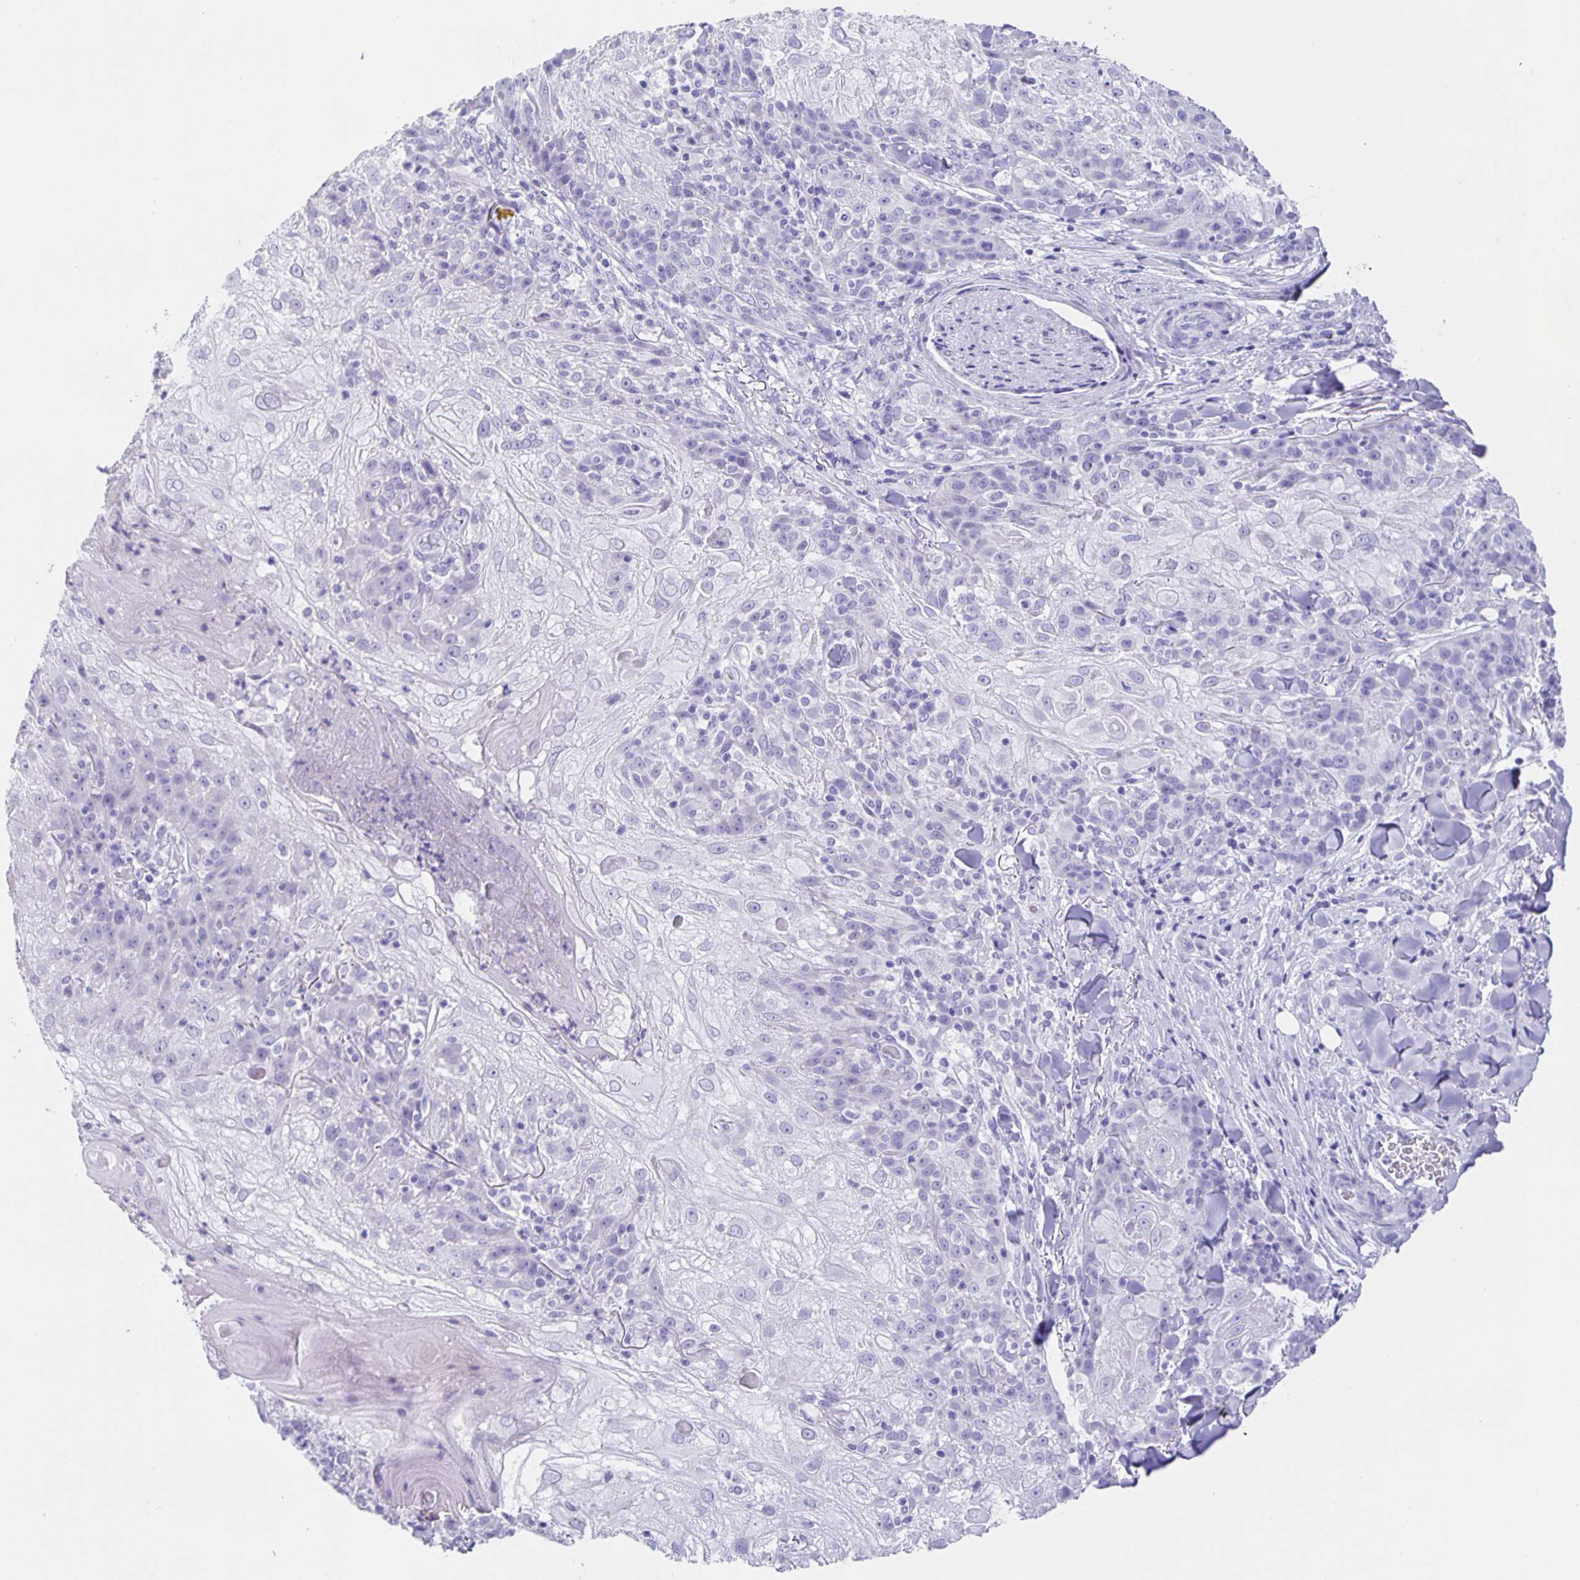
{"staining": {"intensity": "negative", "quantity": "none", "location": "none"}, "tissue": "skin cancer", "cell_type": "Tumor cells", "image_type": "cancer", "snomed": [{"axis": "morphology", "description": "Normal tissue, NOS"}, {"axis": "morphology", "description": "Squamous cell carcinoma, NOS"}, {"axis": "topography", "description": "Skin"}], "caption": "Histopathology image shows no significant protein positivity in tumor cells of skin cancer (squamous cell carcinoma).", "gene": "GUCA2A", "patient": {"sex": "female", "age": 83}}